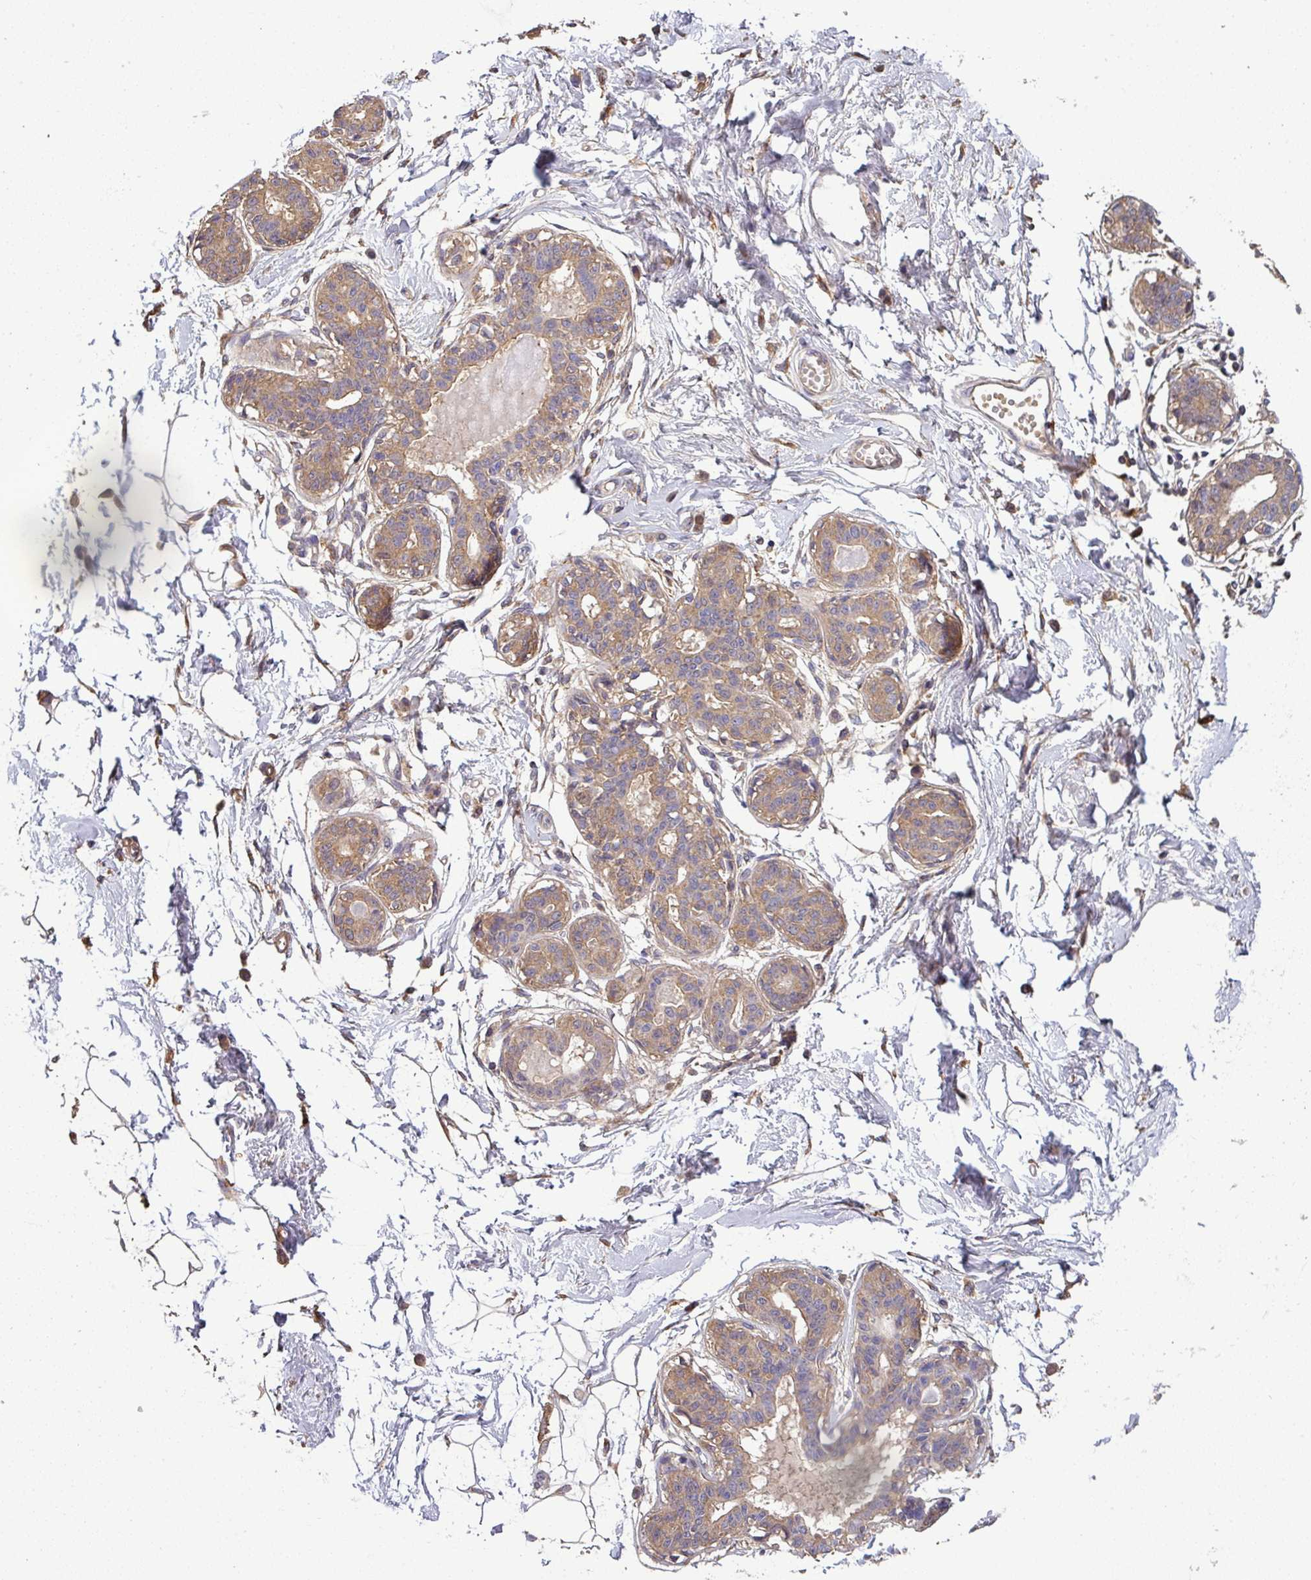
{"staining": {"intensity": "weak", "quantity": ">75%", "location": "cytoplasmic/membranous"}, "tissue": "breast", "cell_type": "Adipocytes", "image_type": "normal", "snomed": [{"axis": "morphology", "description": "Normal tissue, NOS"}, {"axis": "topography", "description": "Breast"}], "caption": "Protein staining of normal breast shows weak cytoplasmic/membranous staining in about >75% of adipocytes.", "gene": "ISLR", "patient": {"sex": "female", "age": 45}}